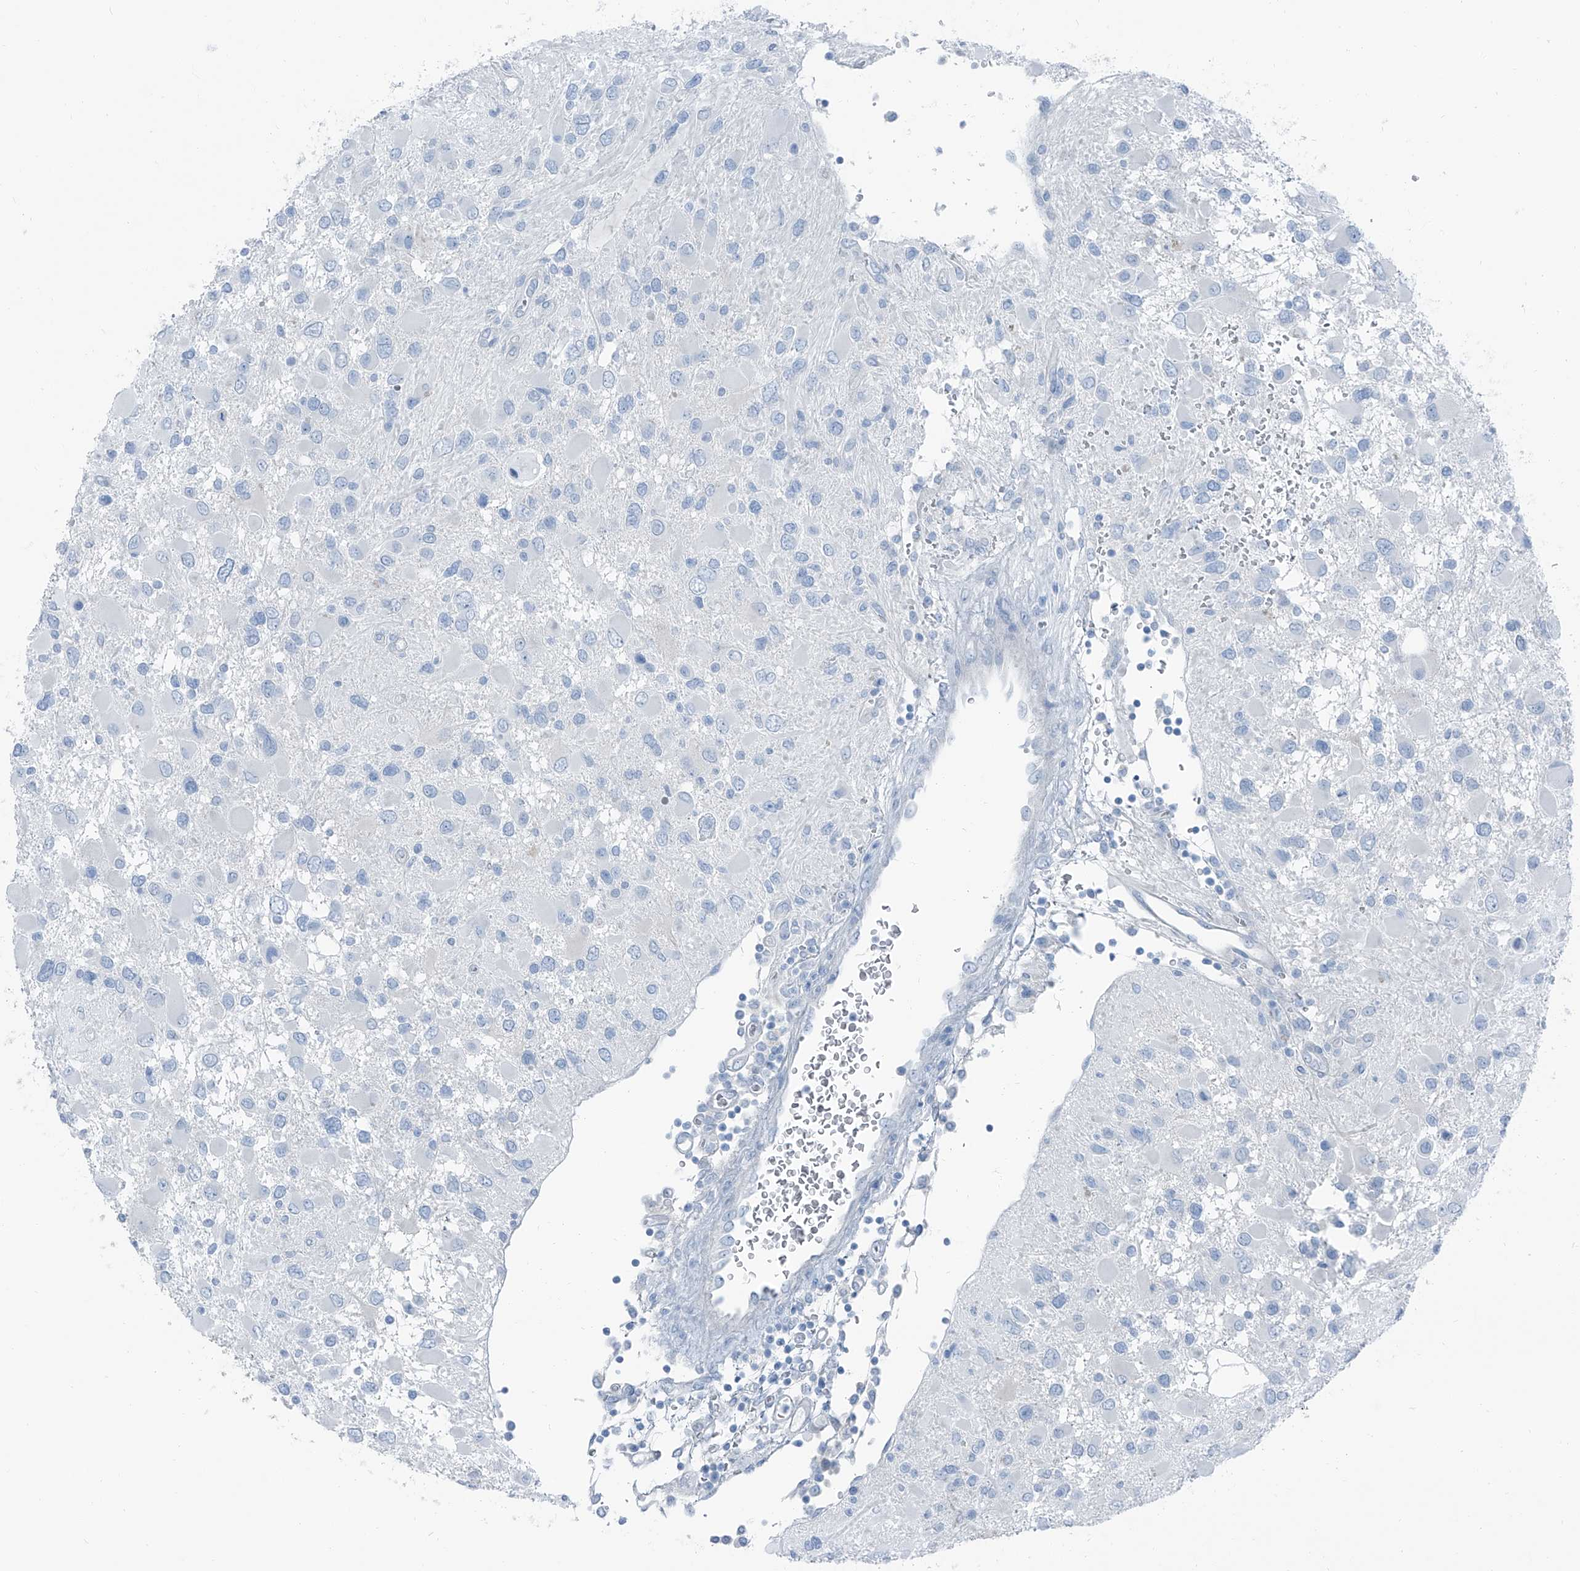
{"staining": {"intensity": "negative", "quantity": "none", "location": "none"}, "tissue": "glioma", "cell_type": "Tumor cells", "image_type": "cancer", "snomed": [{"axis": "morphology", "description": "Glioma, malignant, High grade"}, {"axis": "topography", "description": "Brain"}], "caption": "An image of glioma stained for a protein demonstrates no brown staining in tumor cells.", "gene": "RGN", "patient": {"sex": "male", "age": 53}}